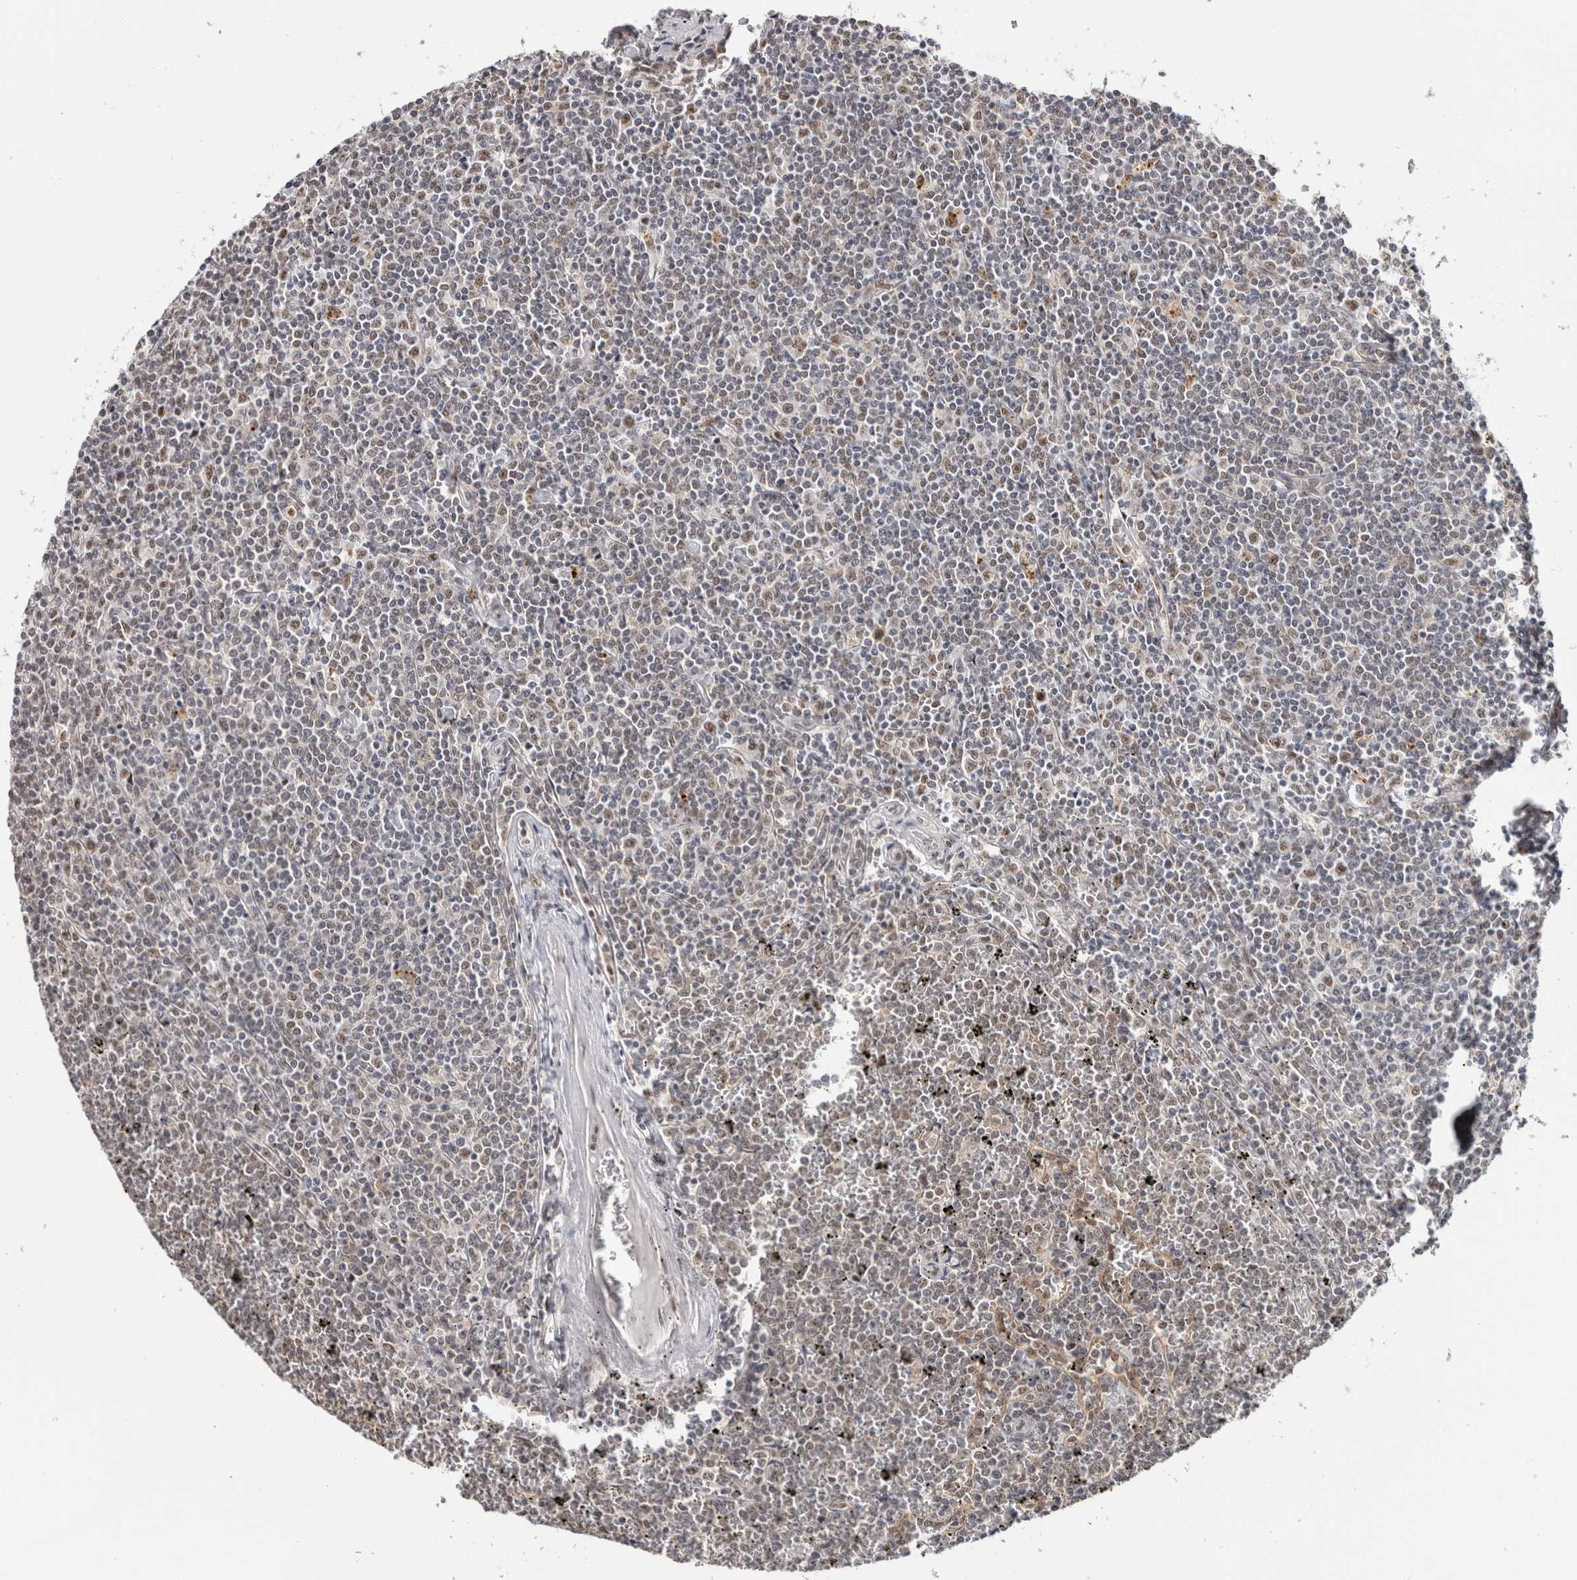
{"staining": {"intensity": "weak", "quantity": "<25%", "location": "nuclear"}, "tissue": "lymphoma", "cell_type": "Tumor cells", "image_type": "cancer", "snomed": [{"axis": "morphology", "description": "Malignant lymphoma, non-Hodgkin's type, Low grade"}, {"axis": "topography", "description": "Spleen"}], "caption": "Lymphoma was stained to show a protein in brown. There is no significant positivity in tumor cells.", "gene": "MKNK1", "patient": {"sex": "female", "age": 19}}